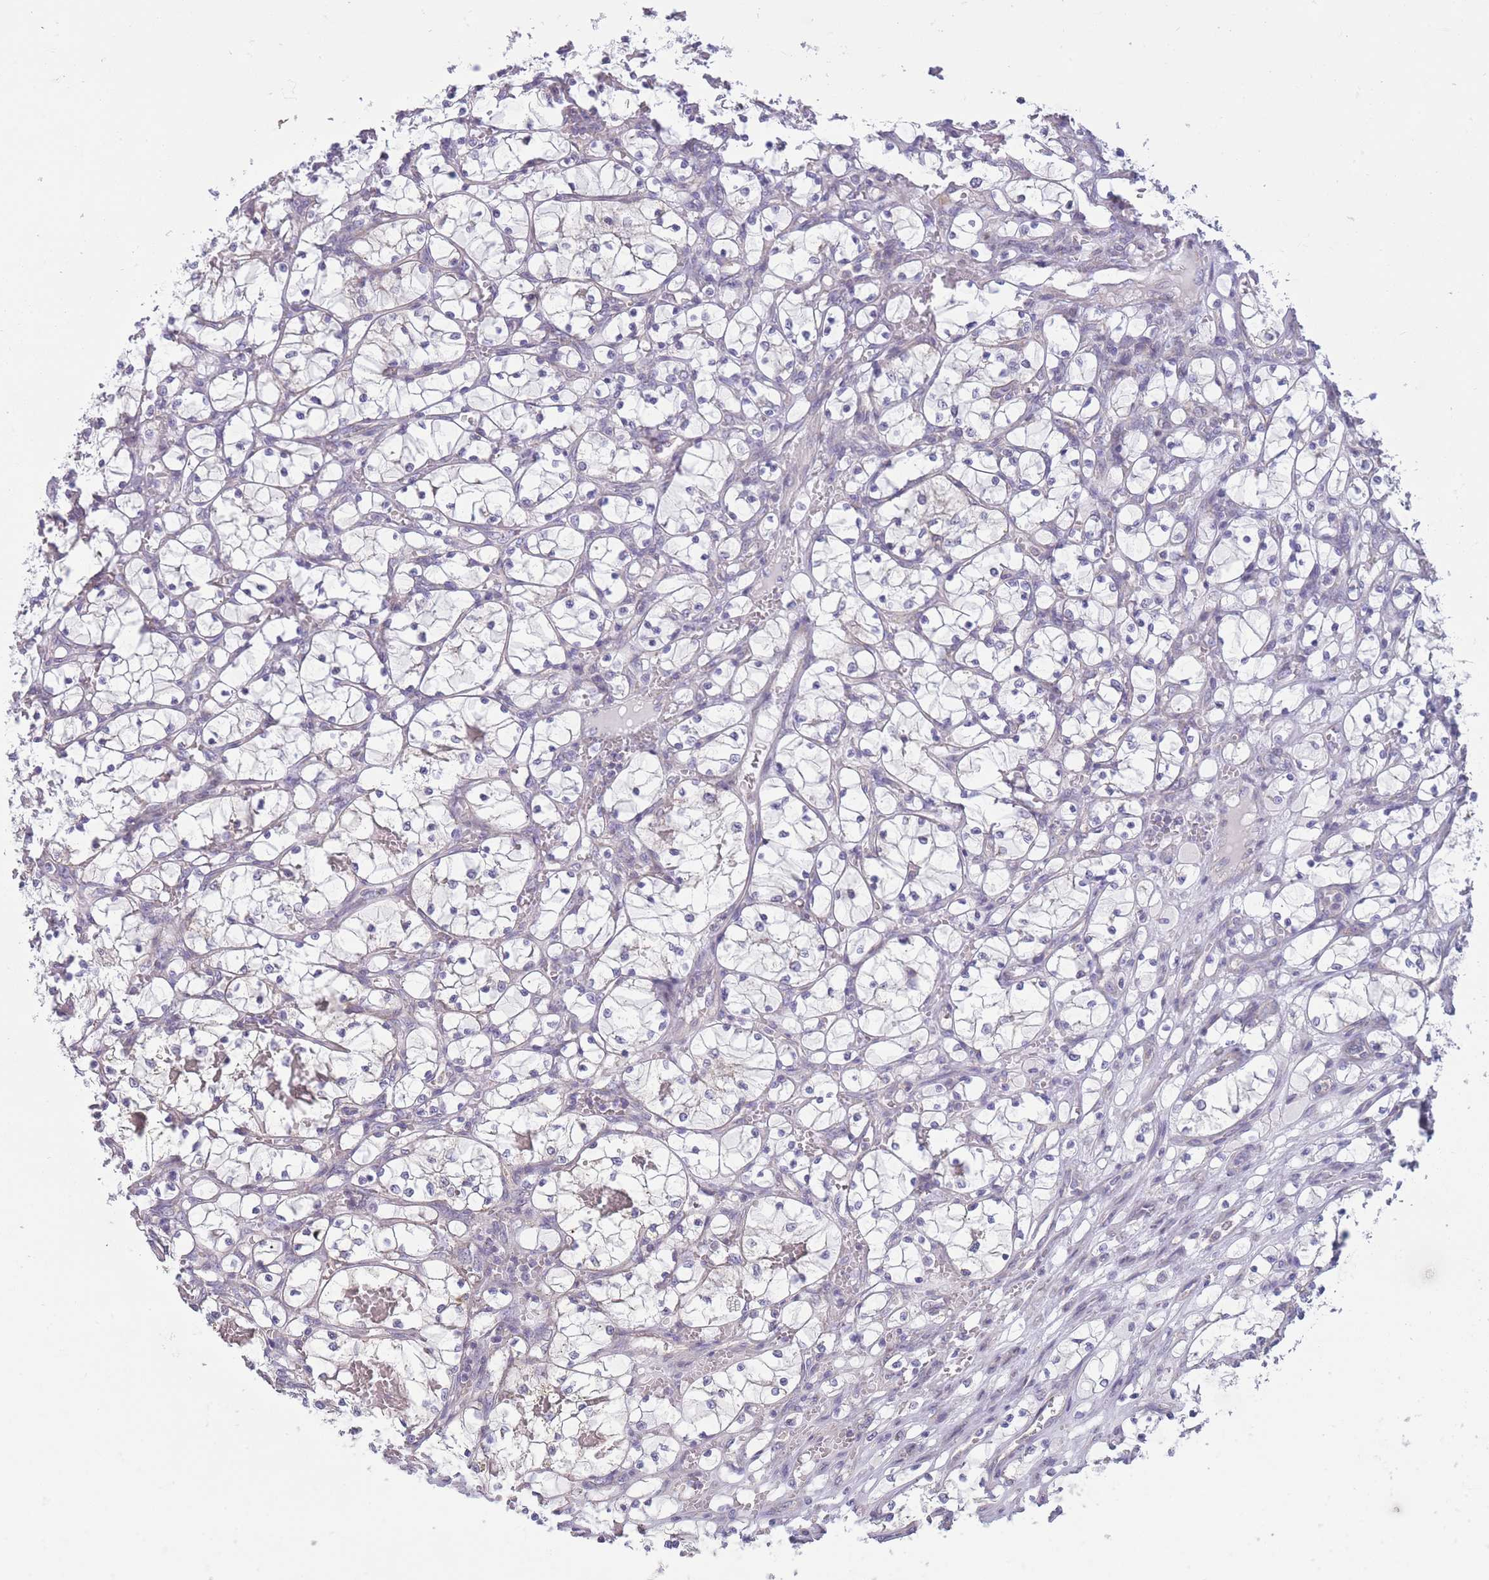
{"staining": {"intensity": "negative", "quantity": "none", "location": "none"}, "tissue": "renal cancer", "cell_type": "Tumor cells", "image_type": "cancer", "snomed": [{"axis": "morphology", "description": "Adenocarcinoma, NOS"}, {"axis": "topography", "description": "Kidney"}], "caption": "Tumor cells are negative for protein expression in human renal cancer.", "gene": "MRPS18C", "patient": {"sex": "female", "age": 69}}